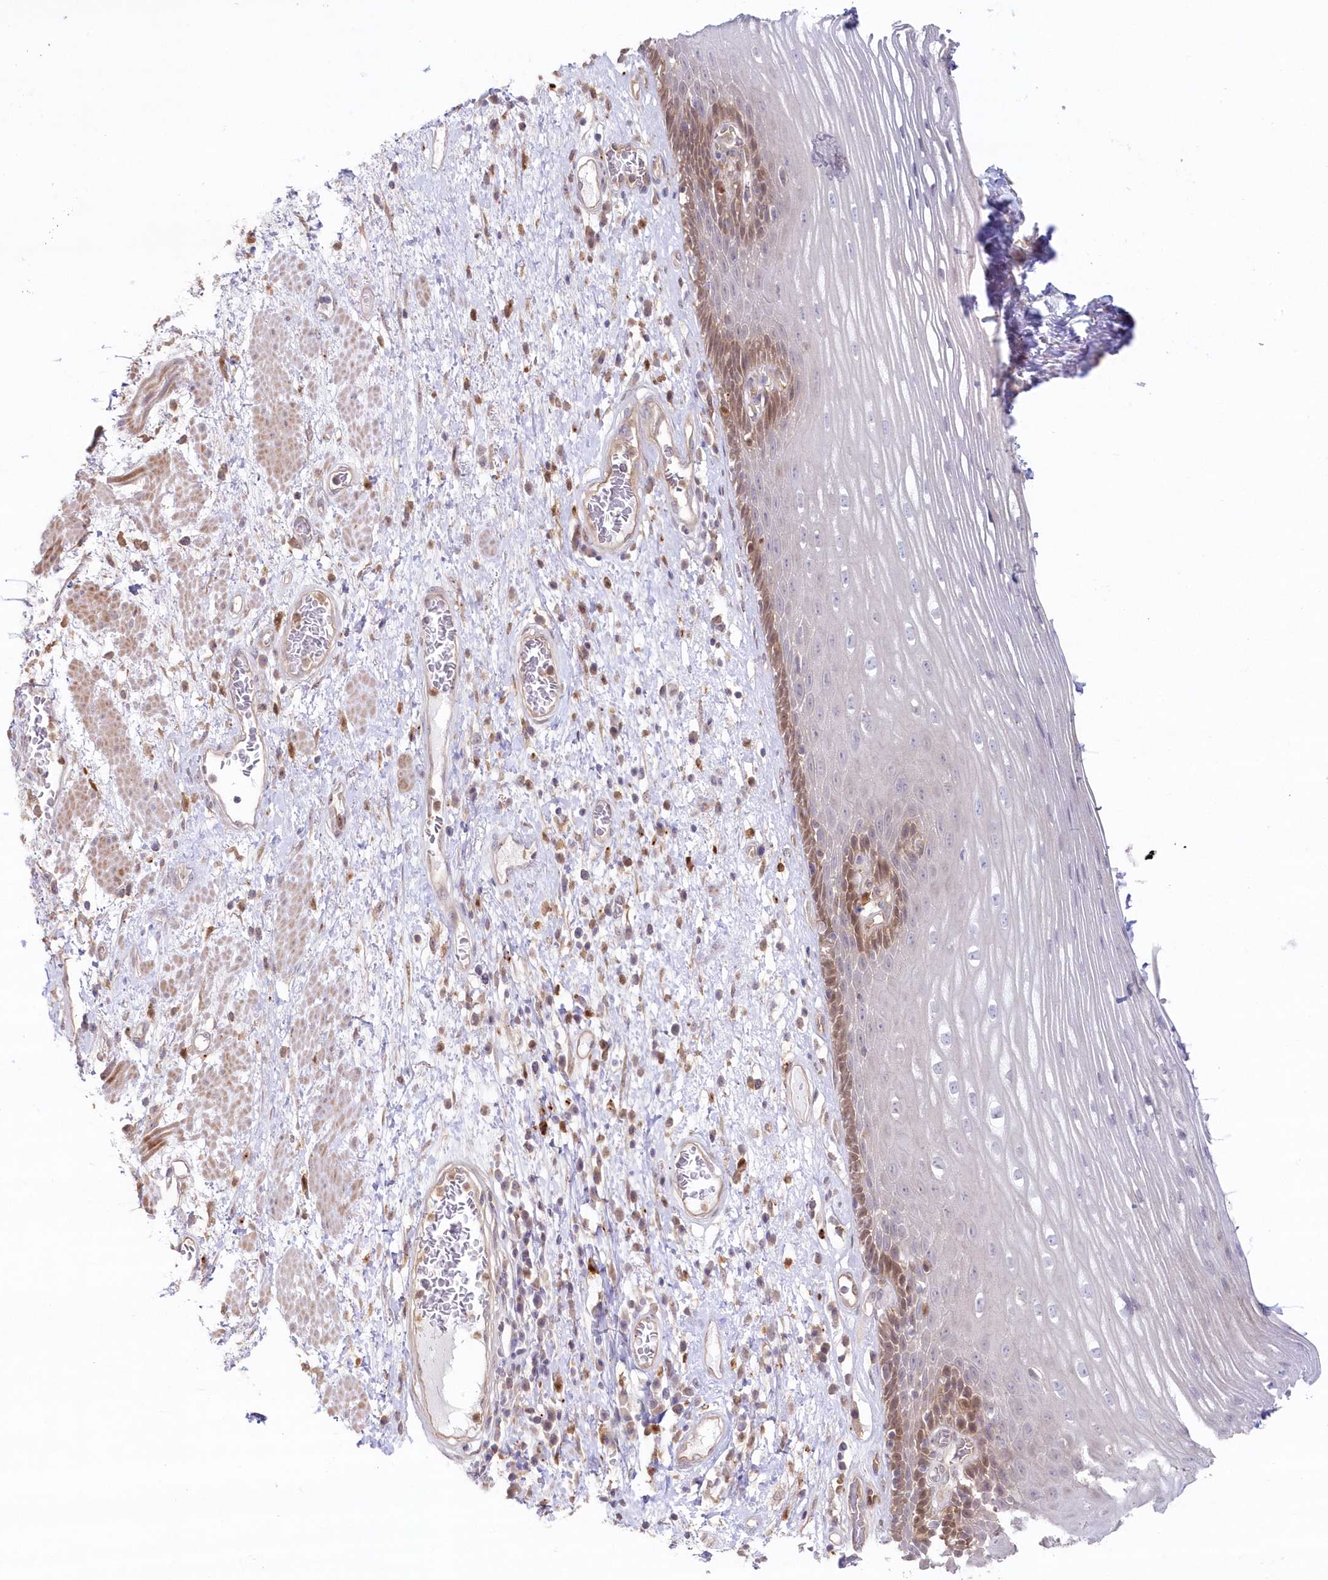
{"staining": {"intensity": "moderate", "quantity": "<25%", "location": "cytoplasmic/membranous,nuclear"}, "tissue": "esophagus", "cell_type": "Squamous epithelial cells", "image_type": "normal", "snomed": [{"axis": "morphology", "description": "Normal tissue, NOS"}, {"axis": "morphology", "description": "Adenocarcinoma, NOS"}, {"axis": "topography", "description": "Esophagus"}], "caption": "Moderate cytoplasmic/membranous,nuclear expression is identified in about <25% of squamous epithelial cells in unremarkable esophagus. (Brightfield microscopy of DAB IHC at high magnification).", "gene": "GBE1", "patient": {"sex": "male", "age": 62}}